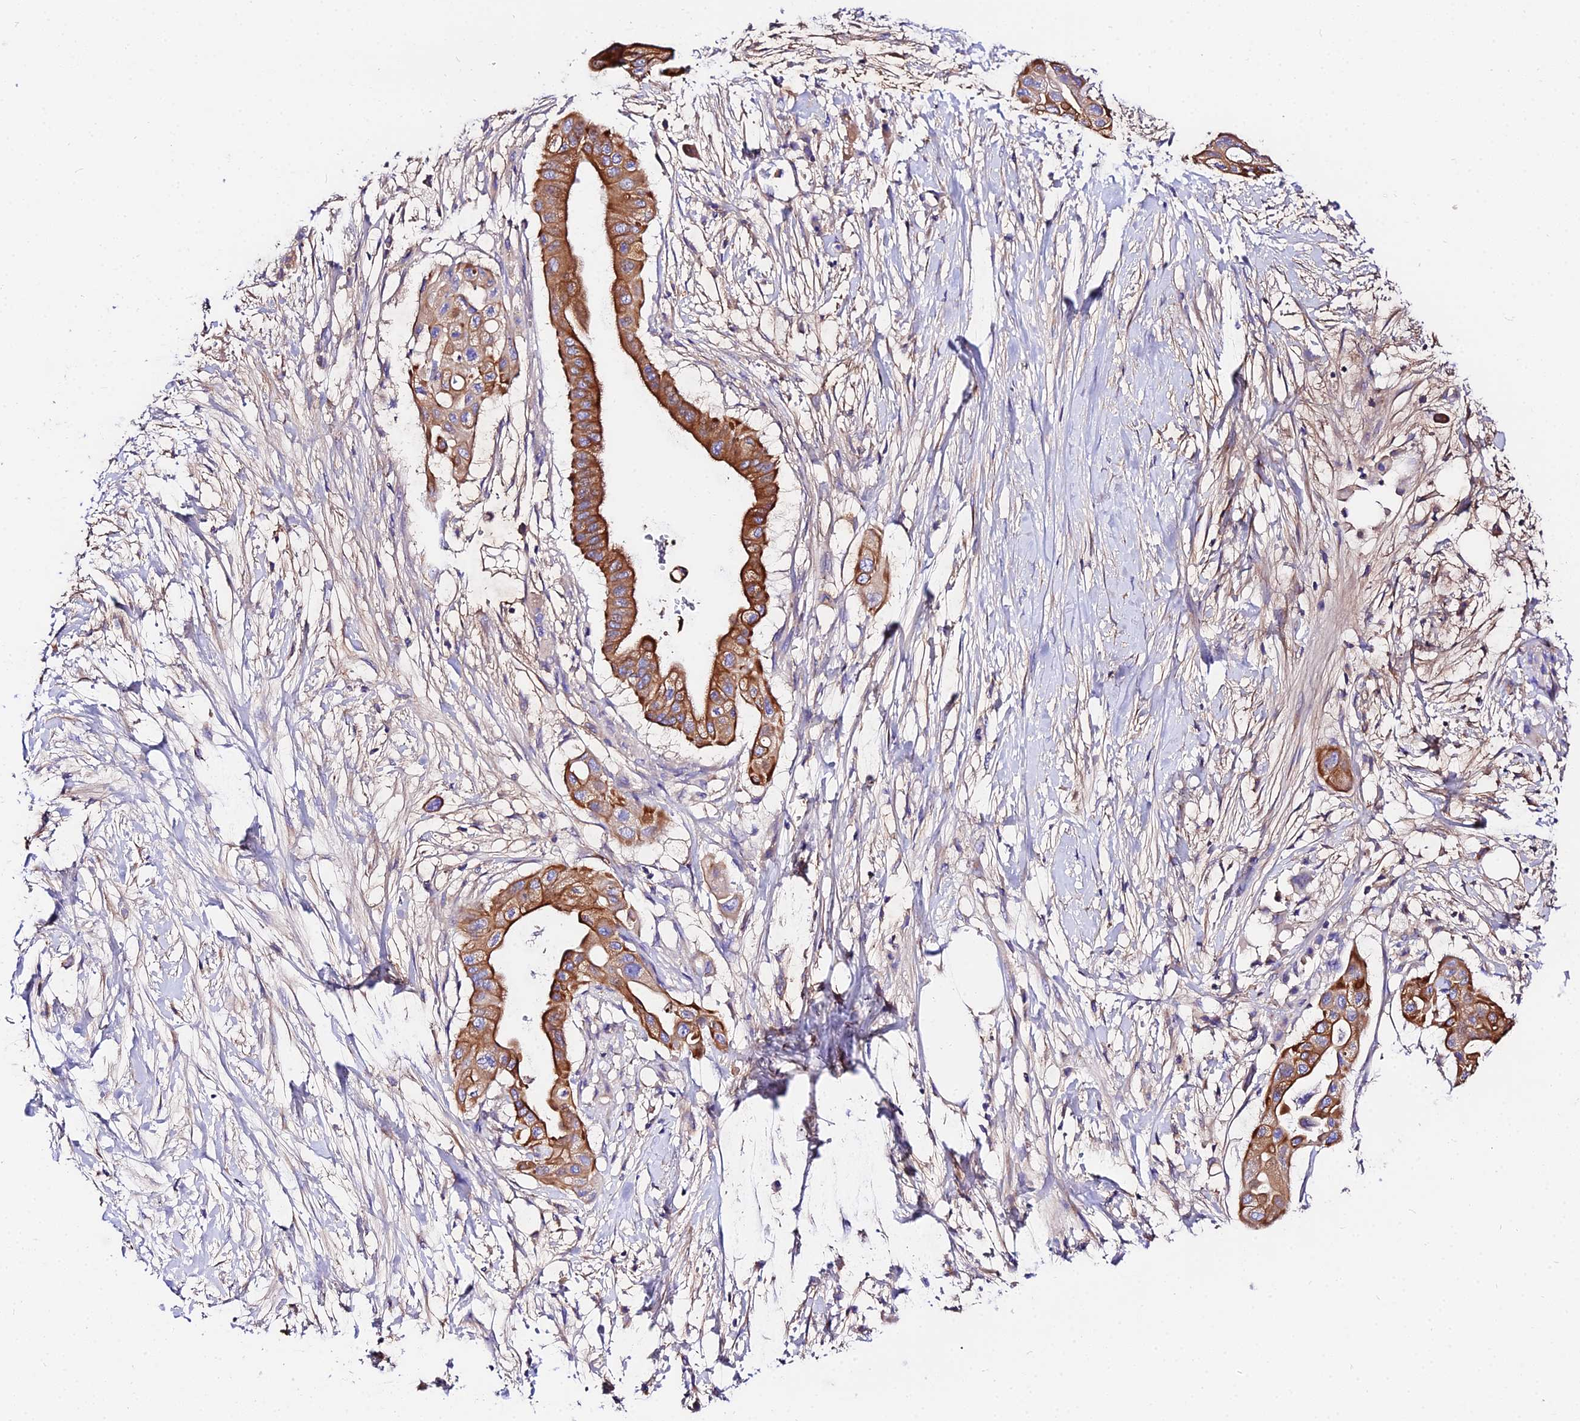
{"staining": {"intensity": "moderate", "quantity": ">75%", "location": "cytoplasmic/membranous"}, "tissue": "pancreatic cancer", "cell_type": "Tumor cells", "image_type": "cancer", "snomed": [{"axis": "morphology", "description": "Adenocarcinoma, NOS"}, {"axis": "topography", "description": "Pancreas"}], "caption": "Pancreatic cancer (adenocarcinoma) was stained to show a protein in brown. There is medium levels of moderate cytoplasmic/membranous expression in approximately >75% of tumor cells.", "gene": "DAW1", "patient": {"sex": "male", "age": 68}}